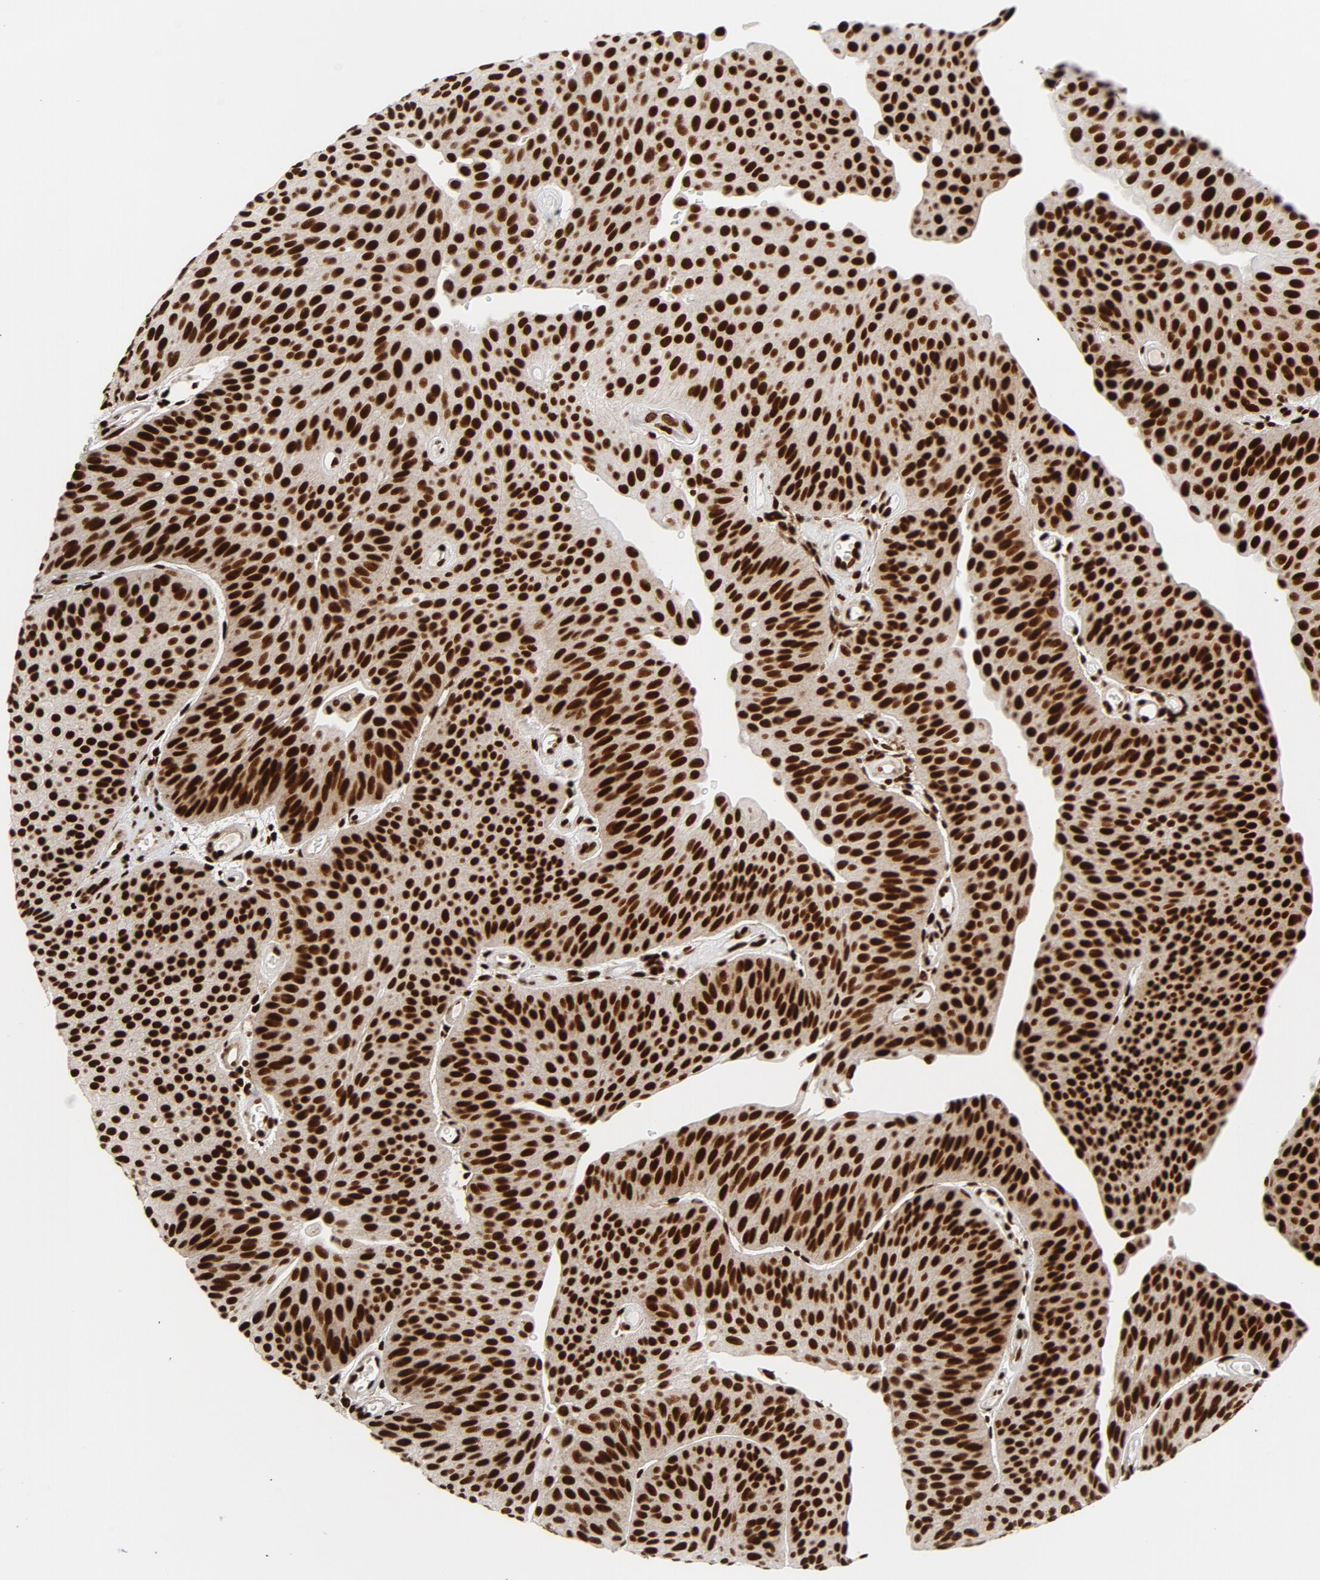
{"staining": {"intensity": "strong", "quantity": ">75%", "location": "nuclear"}, "tissue": "urothelial cancer", "cell_type": "Tumor cells", "image_type": "cancer", "snomed": [{"axis": "morphology", "description": "Urothelial carcinoma, Low grade"}, {"axis": "topography", "description": "Urinary bladder"}], "caption": "Approximately >75% of tumor cells in urothelial cancer demonstrate strong nuclear protein staining as visualized by brown immunohistochemical staining.", "gene": "NFYB", "patient": {"sex": "female", "age": 60}}